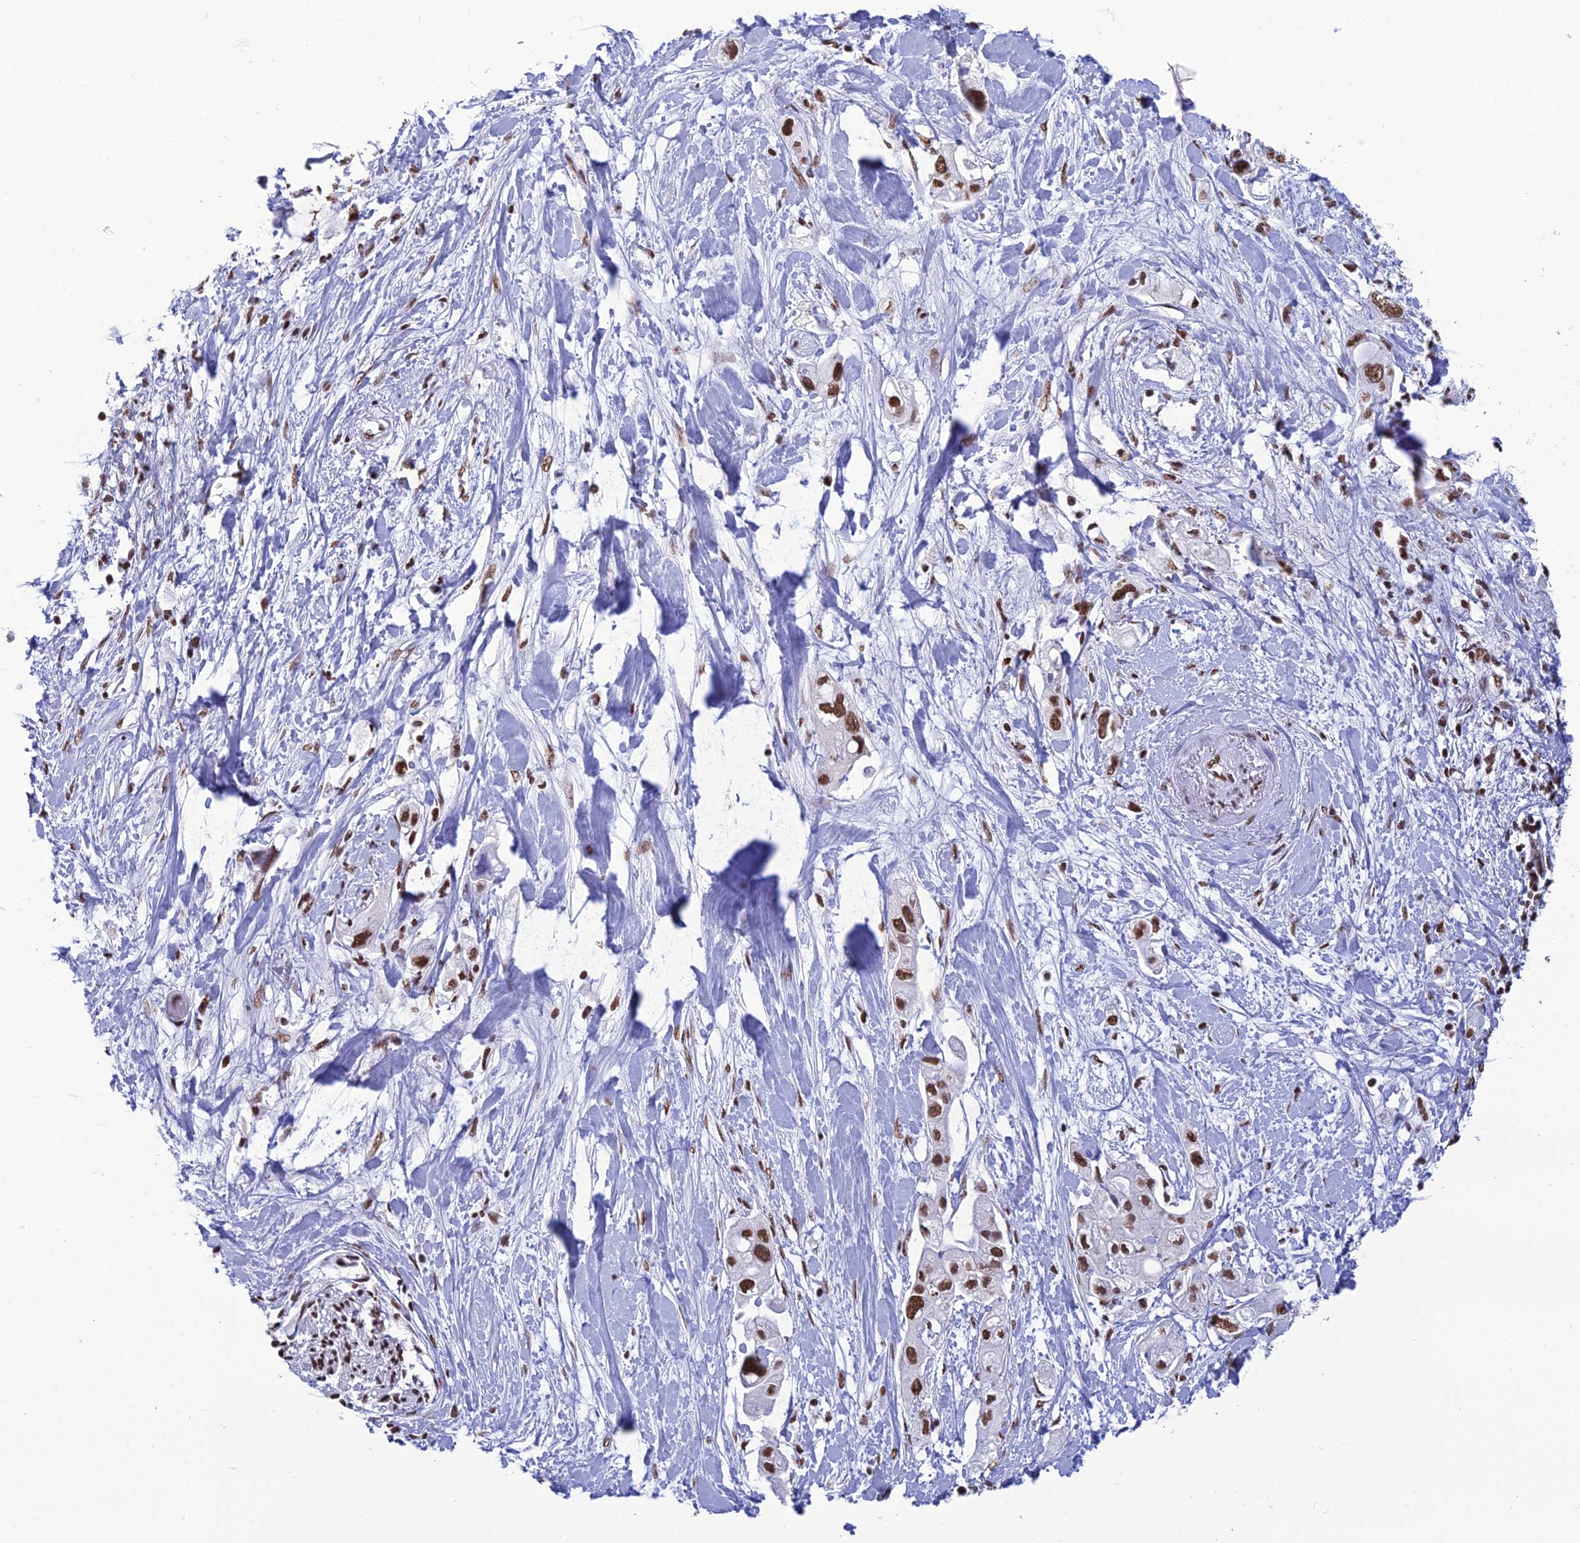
{"staining": {"intensity": "strong", "quantity": ">75%", "location": "nuclear"}, "tissue": "pancreatic cancer", "cell_type": "Tumor cells", "image_type": "cancer", "snomed": [{"axis": "morphology", "description": "Adenocarcinoma, NOS"}, {"axis": "topography", "description": "Pancreas"}], "caption": "A high amount of strong nuclear staining is identified in approximately >75% of tumor cells in pancreatic cancer (adenocarcinoma) tissue.", "gene": "PRAMEF12", "patient": {"sex": "female", "age": 56}}